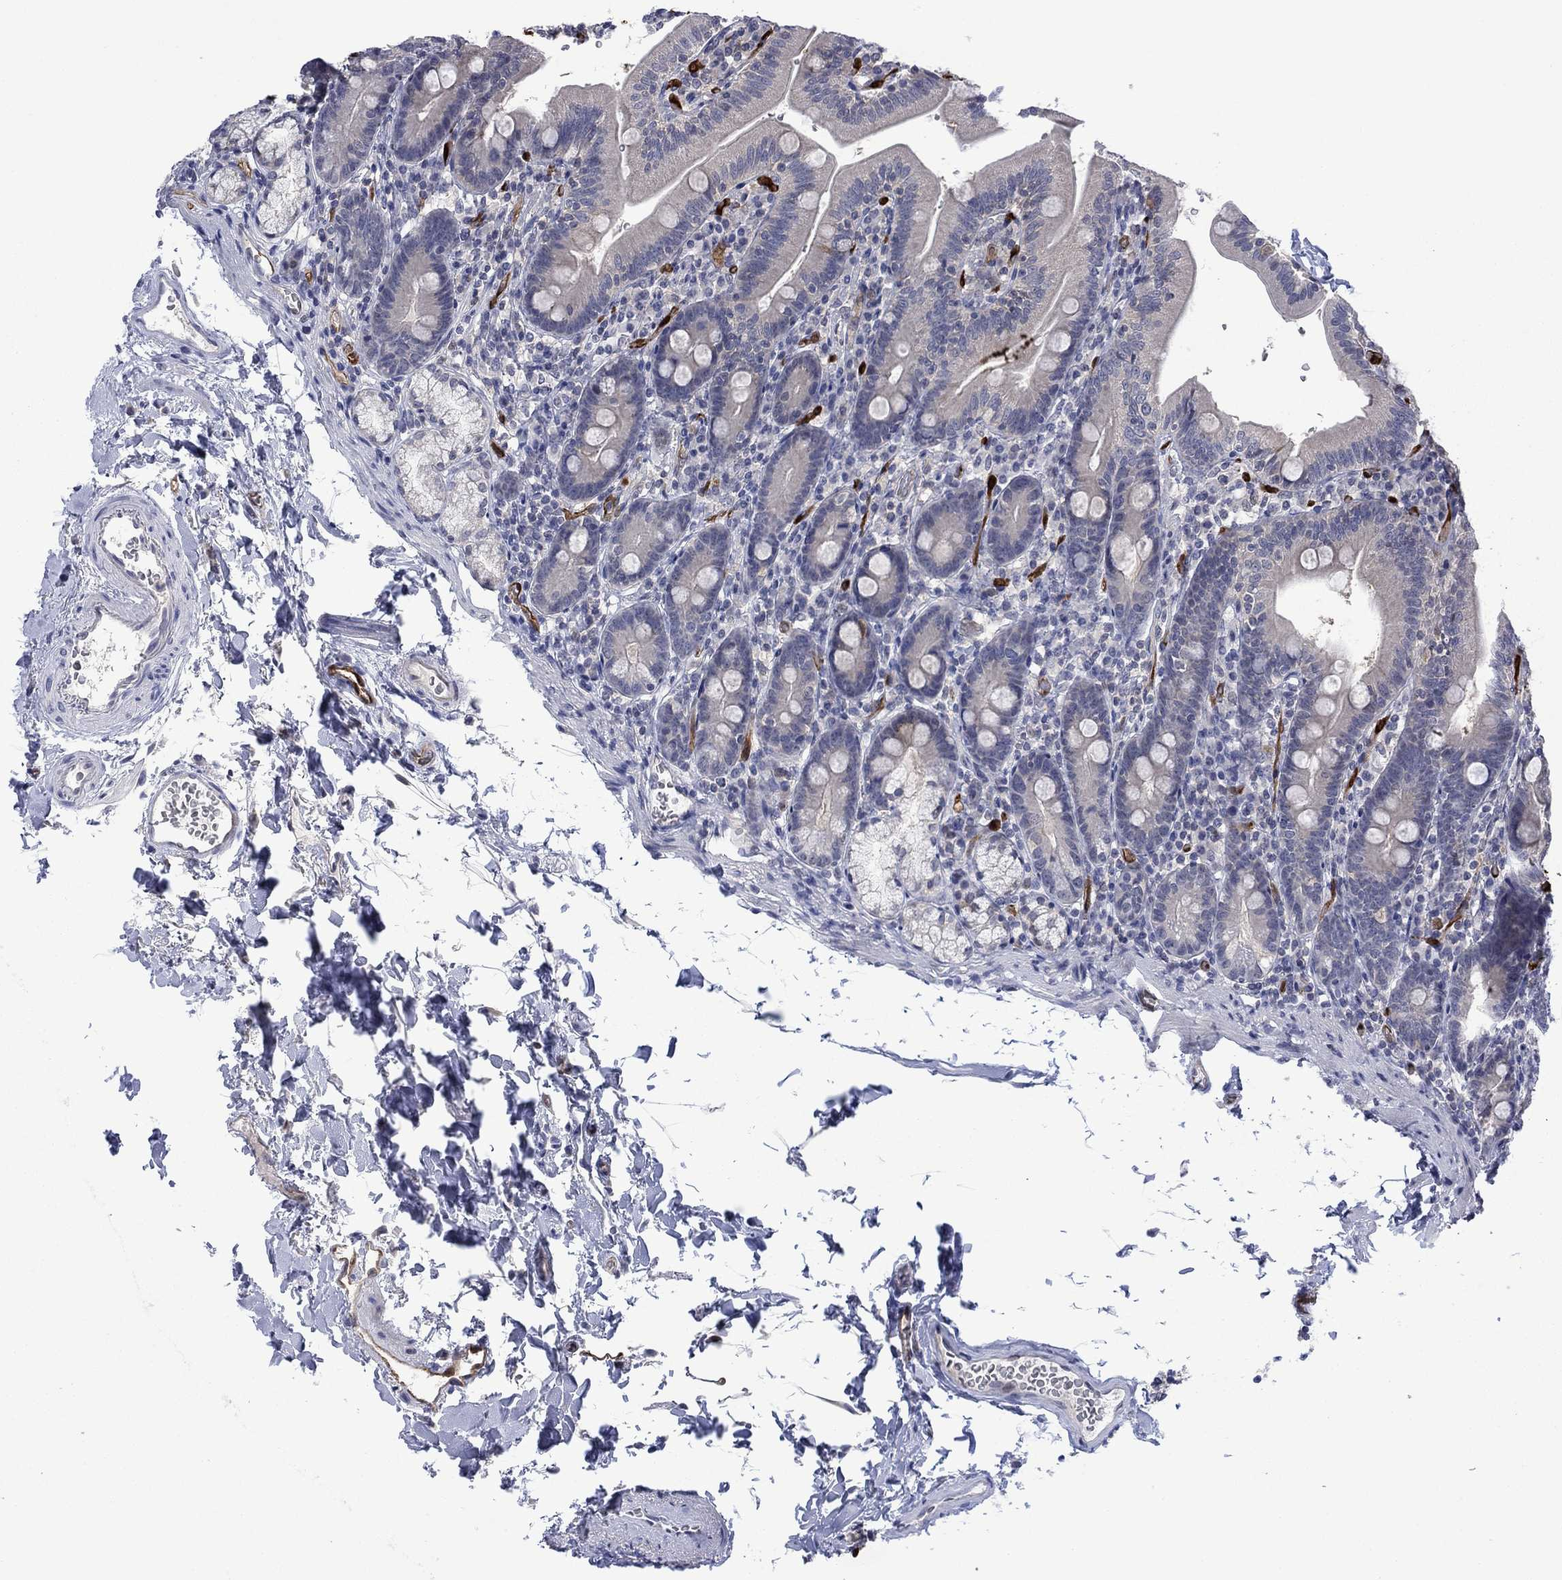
{"staining": {"intensity": "negative", "quantity": "none", "location": "none"}, "tissue": "duodenum", "cell_type": "Glandular cells", "image_type": "normal", "snomed": [{"axis": "morphology", "description": "Normal tissue, NOS"}, {"axis": "topography", "description": "Duodenum"}], "caption": "Immunohistochemistry micrograph of normal duodenum: duodenum stained with DAB reveals no significant protein positivity in glandular cells.", "gene": "AGL", "patient": {"sex": "female", "age": 67}}